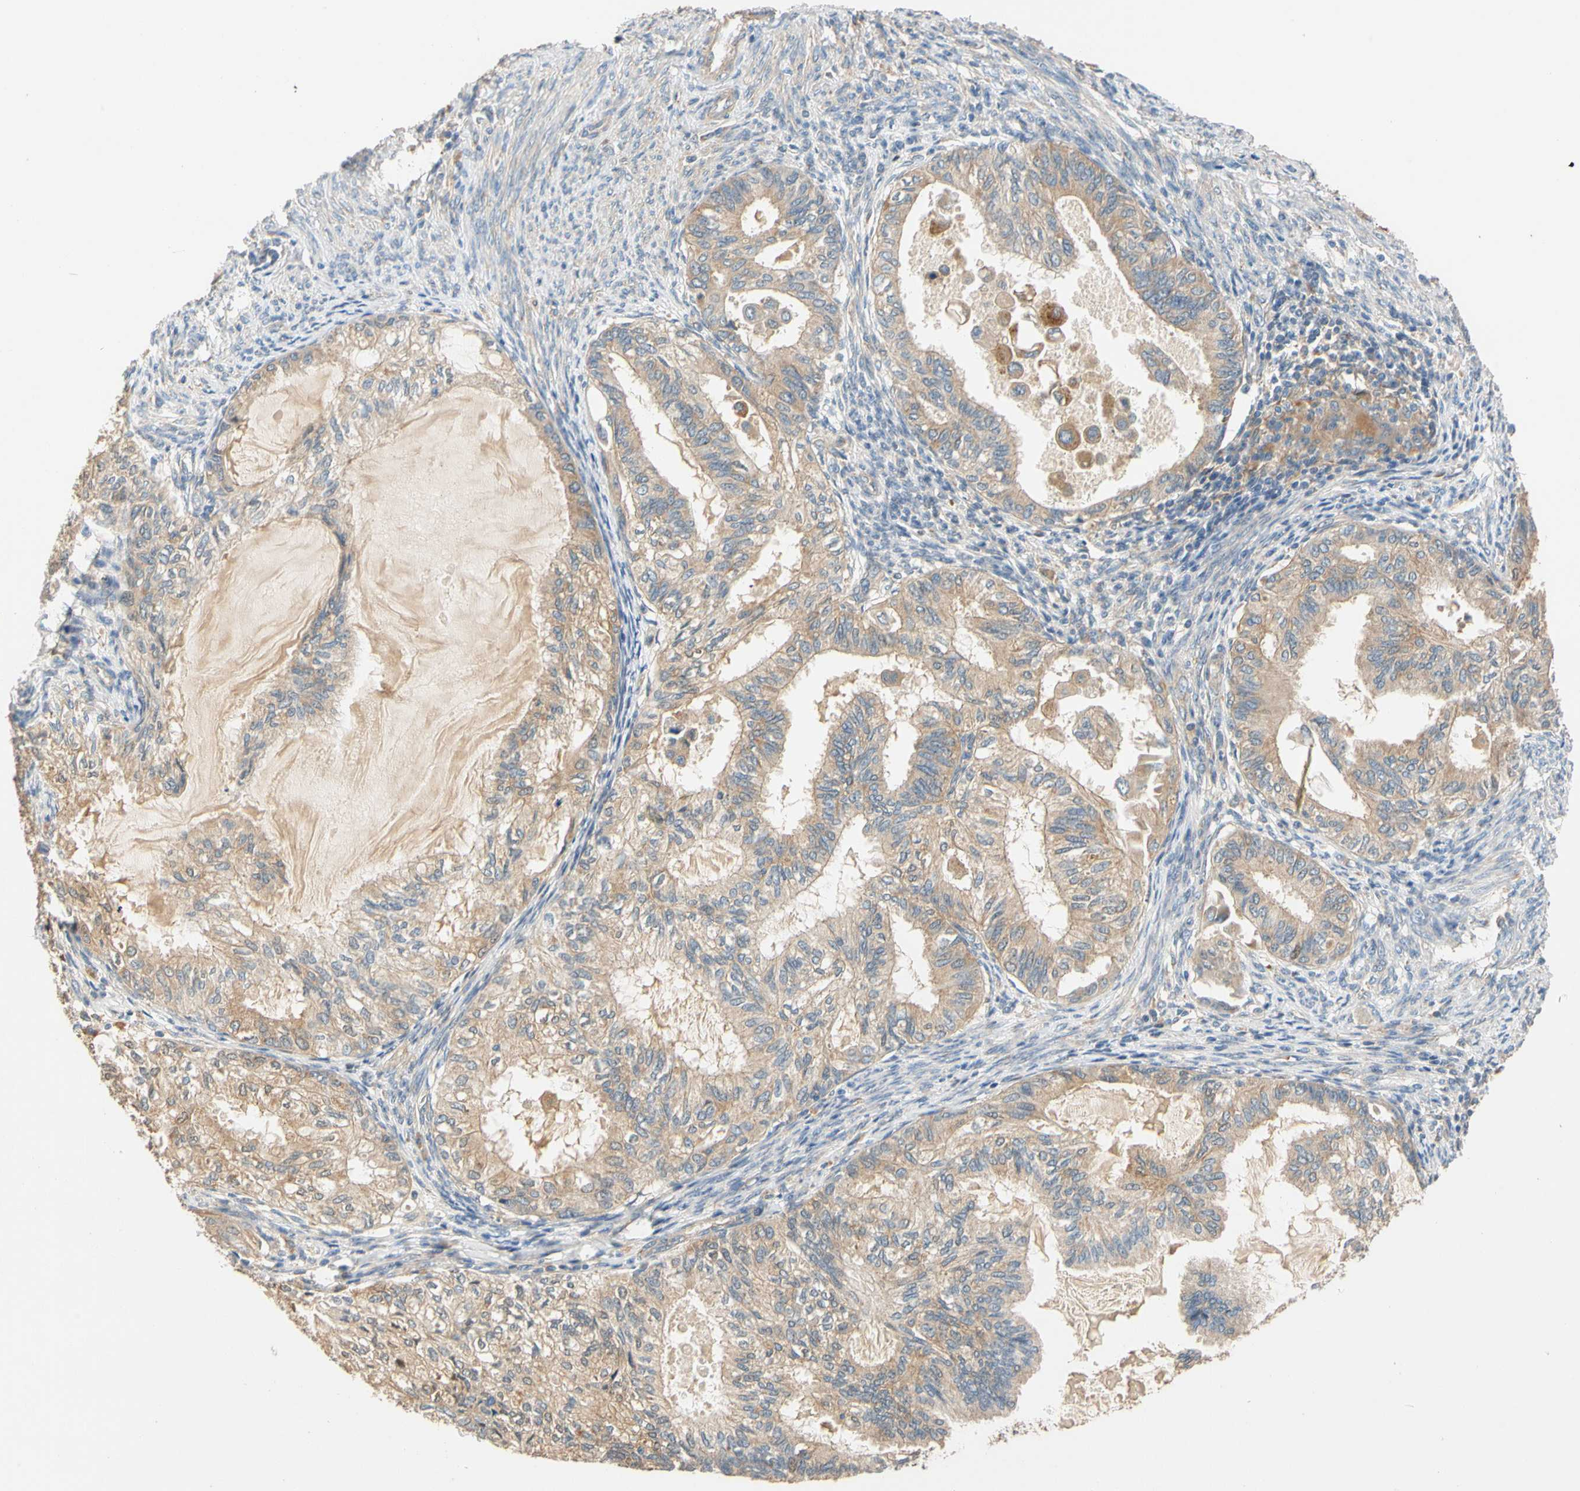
{"staining": {"intensity": "weak", "quantity": "25%-75%", "location": "cytoplasmic/membranous"}, "tissue": "cervical cancer", "cell_type": "Tumor cells", "image_type": "cancer", "snomed": [{"axis": "morphology", "description": "Normal tissue, NOS"}, {"axis": "morphology", "description": "Adenocarcinoma, NOS"}, {"axis": "topography", "description": "Cervix"}, {"axis": "topography", "description": "Endometrium"}], "caption": "Cervical cancer stained with a brown dye demonstrates weak cytoplasmic/membranous positive expression in approximately 25%-75% of tumor cells.", "gene": "USP46", "patient": {"sex": "female", "age": 86}}